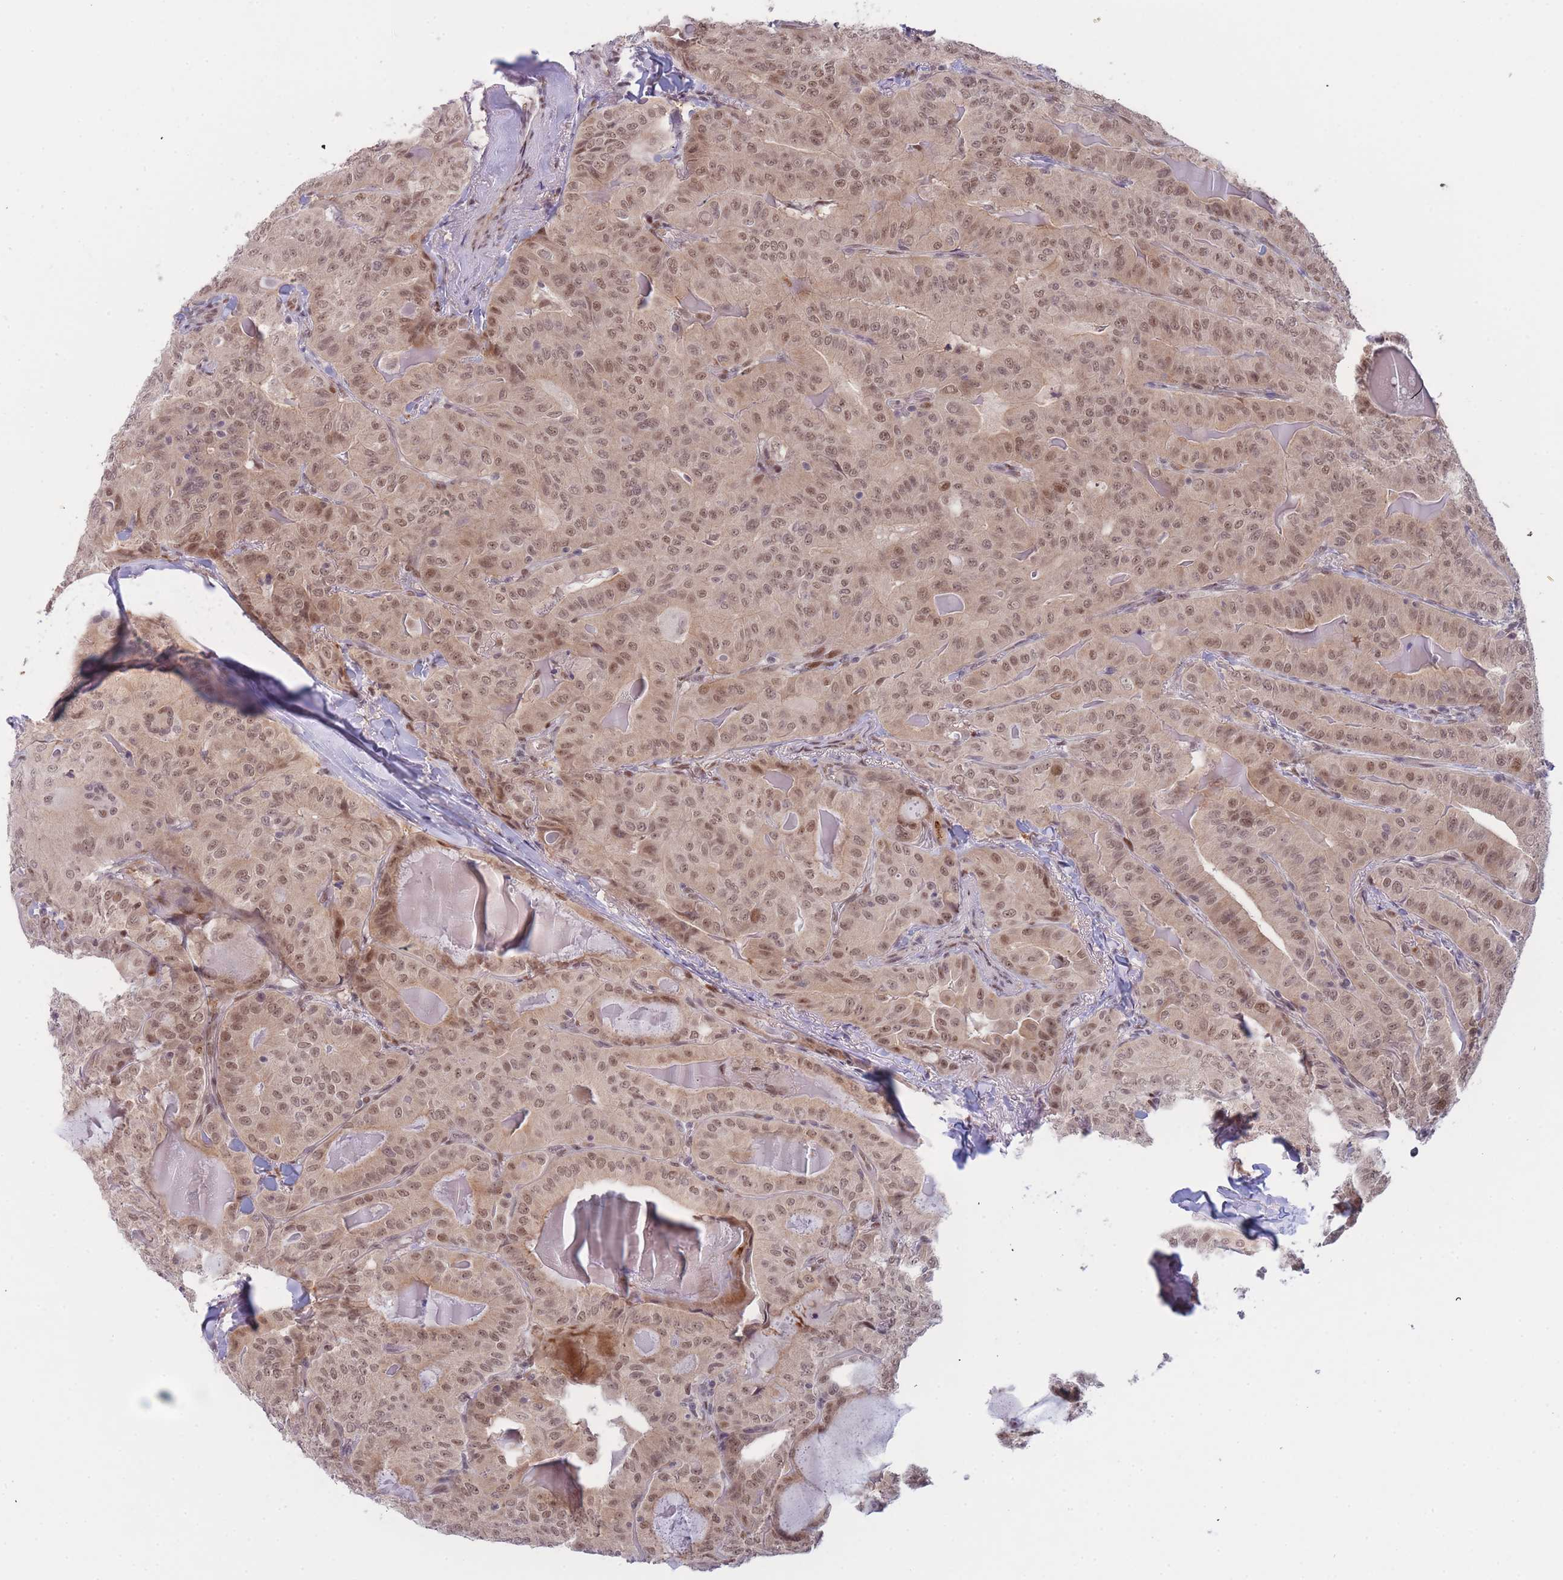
{"staining": {"intensity": "moderate", "quantity": ">75%", "location": "nuclear"}, "tissue": "thyroid cancer", "cell_type": "Tumor cells", "image_type": "cancer", "snomed": [{"axis": "morphology", "description": "Papillary adenocarcinoma, NOS"}, {"axis": "topography", "description": "Thyroid gland"}], "caption": "Immunohistochemical staining of thyroid papillary adenocarcinoma demonstrates moderate nuclear protein positivity in approximately >75% of tumor cells.", "gene": "DEAF1", "patient": {"sex": "female", "age": 68}}